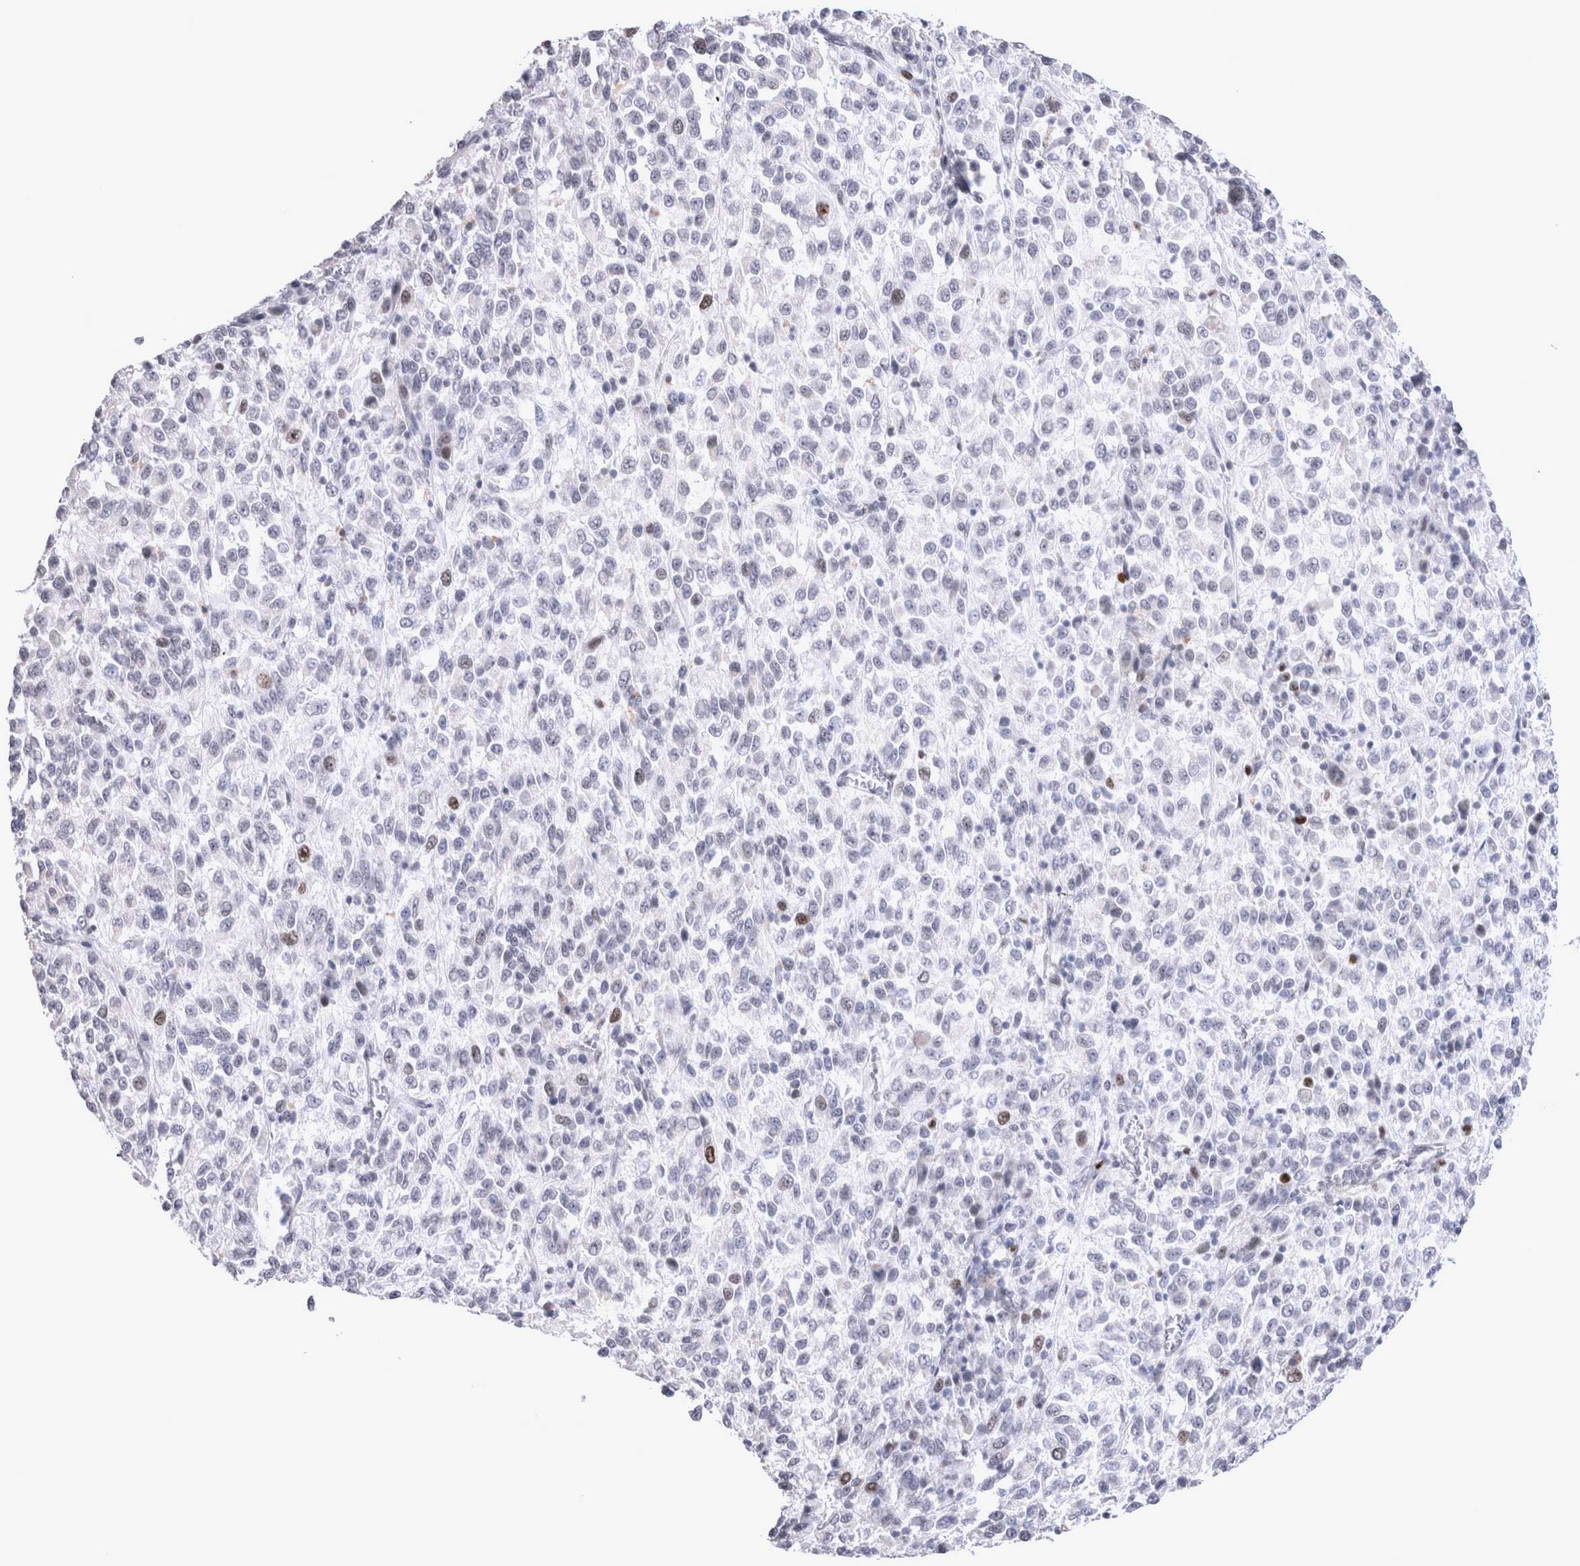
{"staining": {"intensity": "moderate", "quantity": "<25%", "location": "nuclear"}, "tissue": "melanoma", "cell_type": "Tumor cells", "image_type": "cancer", "snomed": [{"axis": "morphology", "description": "Malignant melanoma, Metastatic site"}, {"axis": "topography", "description": "Lung"}], "caption": "High-power microscopy captured an immunohistochemistry (IHC) image of malignant melanoma (metastatic site), revealing moderate nuclear staining in about <25% of tumor cells.", "gene": "KIF18B", "patient": {"sex": "male", "age": 64}}